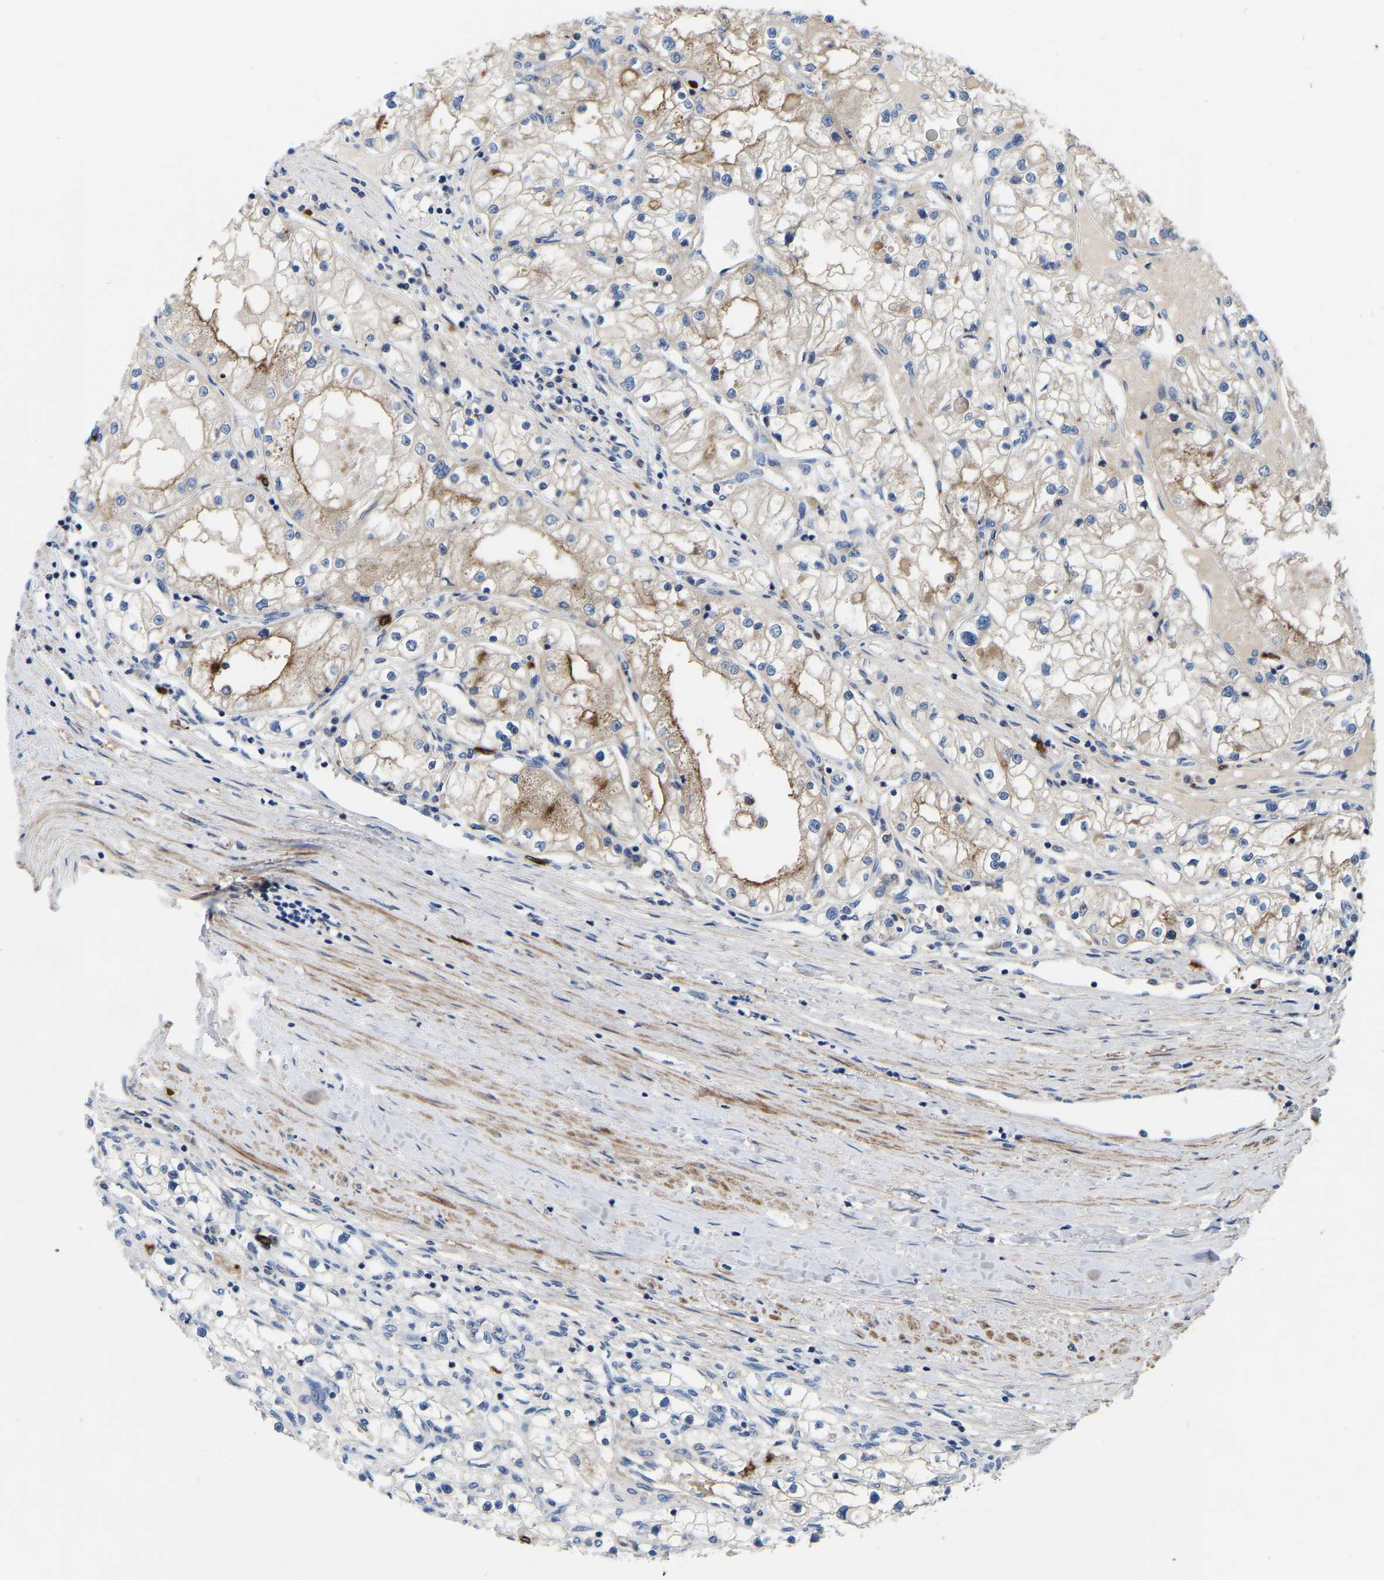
{"staining": {"intensity": "moderate", "quantity": "25%-75%", "location": "cytoplasmic/membranous"}, "tissue": "renal cancer", "cell_type": "Tumor cells", "image_type": "cancer", "snomed": [{"axis": "morphology", "description": "Adenocarcinoma, NOS"}, {"axis": "topography", "description": "Kidney"}], "caption": "This photomicrograph shows renal adenocarcinoma stained with IHC to label a protein in brown. The cytoplasmic/membranous of tumor cells show moderate positivity for the protein. Nuclei are counter-stained blue.", "gene": "RAB27B", "patient": {"sex": "male", "age": 68}}